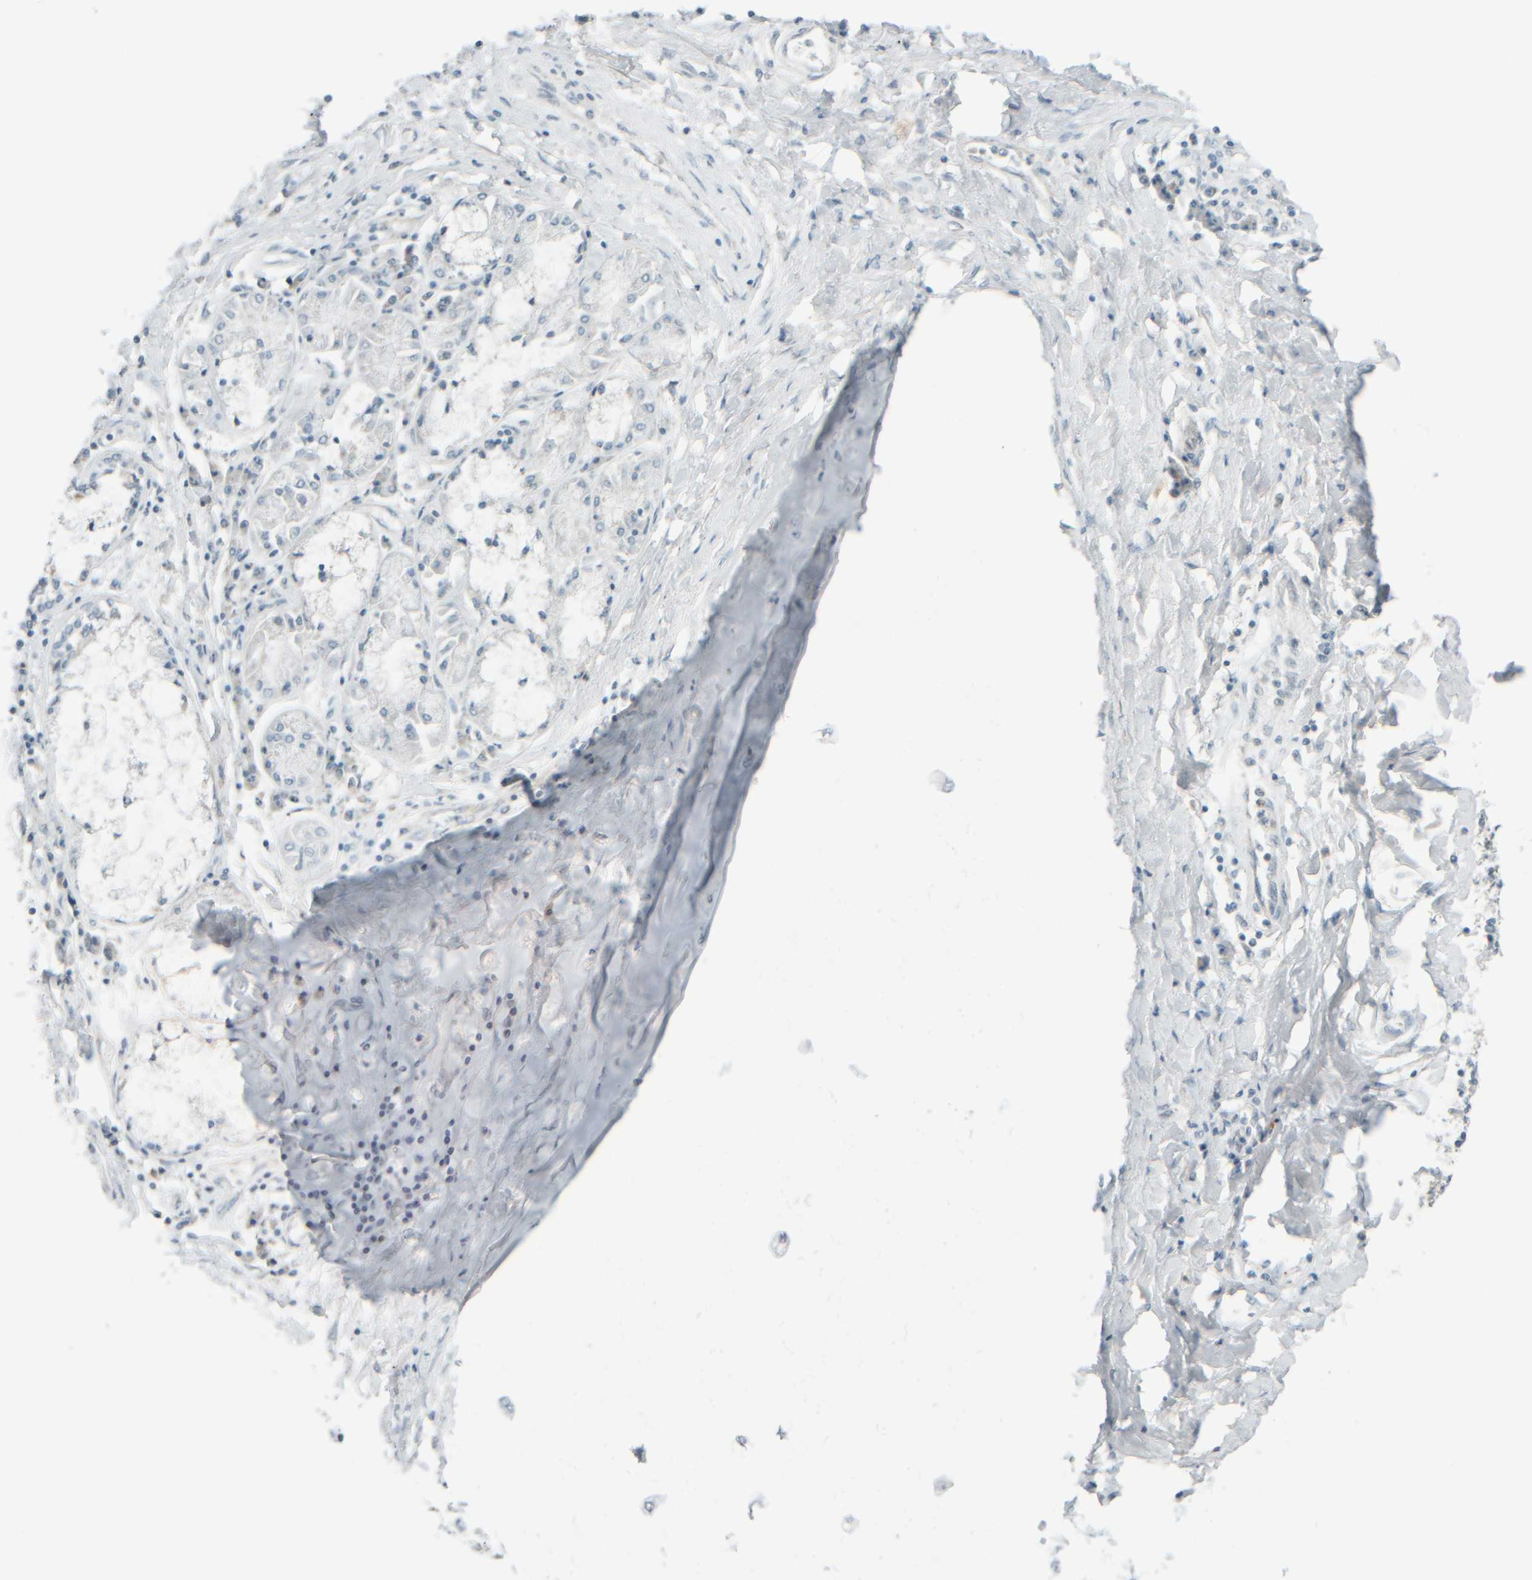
{"staining": {"intensity": "negative", "quantity": "none", "location": "none"}, "tissue": "lung cancer", "cell_type": "Tumor cells", "image_type": "cancer", "snomed": [{"axis": "morphology", "description": "Normal tissue, NOS"}, {"axis": "morphology", "description": "Squamous cell carcinoma, NOS"}, {"axis": "topography", "description": "Lymph node"}, {"axis": "topography", "description": "Cartilage tissue"}, {"axis": "topography", "description": "Bronchus"}, {"axis": "topography", "description": "Lung"}, {"axis": "topography", "description": "Peripheral nerve tissue"}], "caption": "Immunohistochemical staining of human lung cancer shows no significant positivity in tumor cells.", "gene": "PTGES3L-AARSD1", "patient": {"sex": "female", "age": 49}}